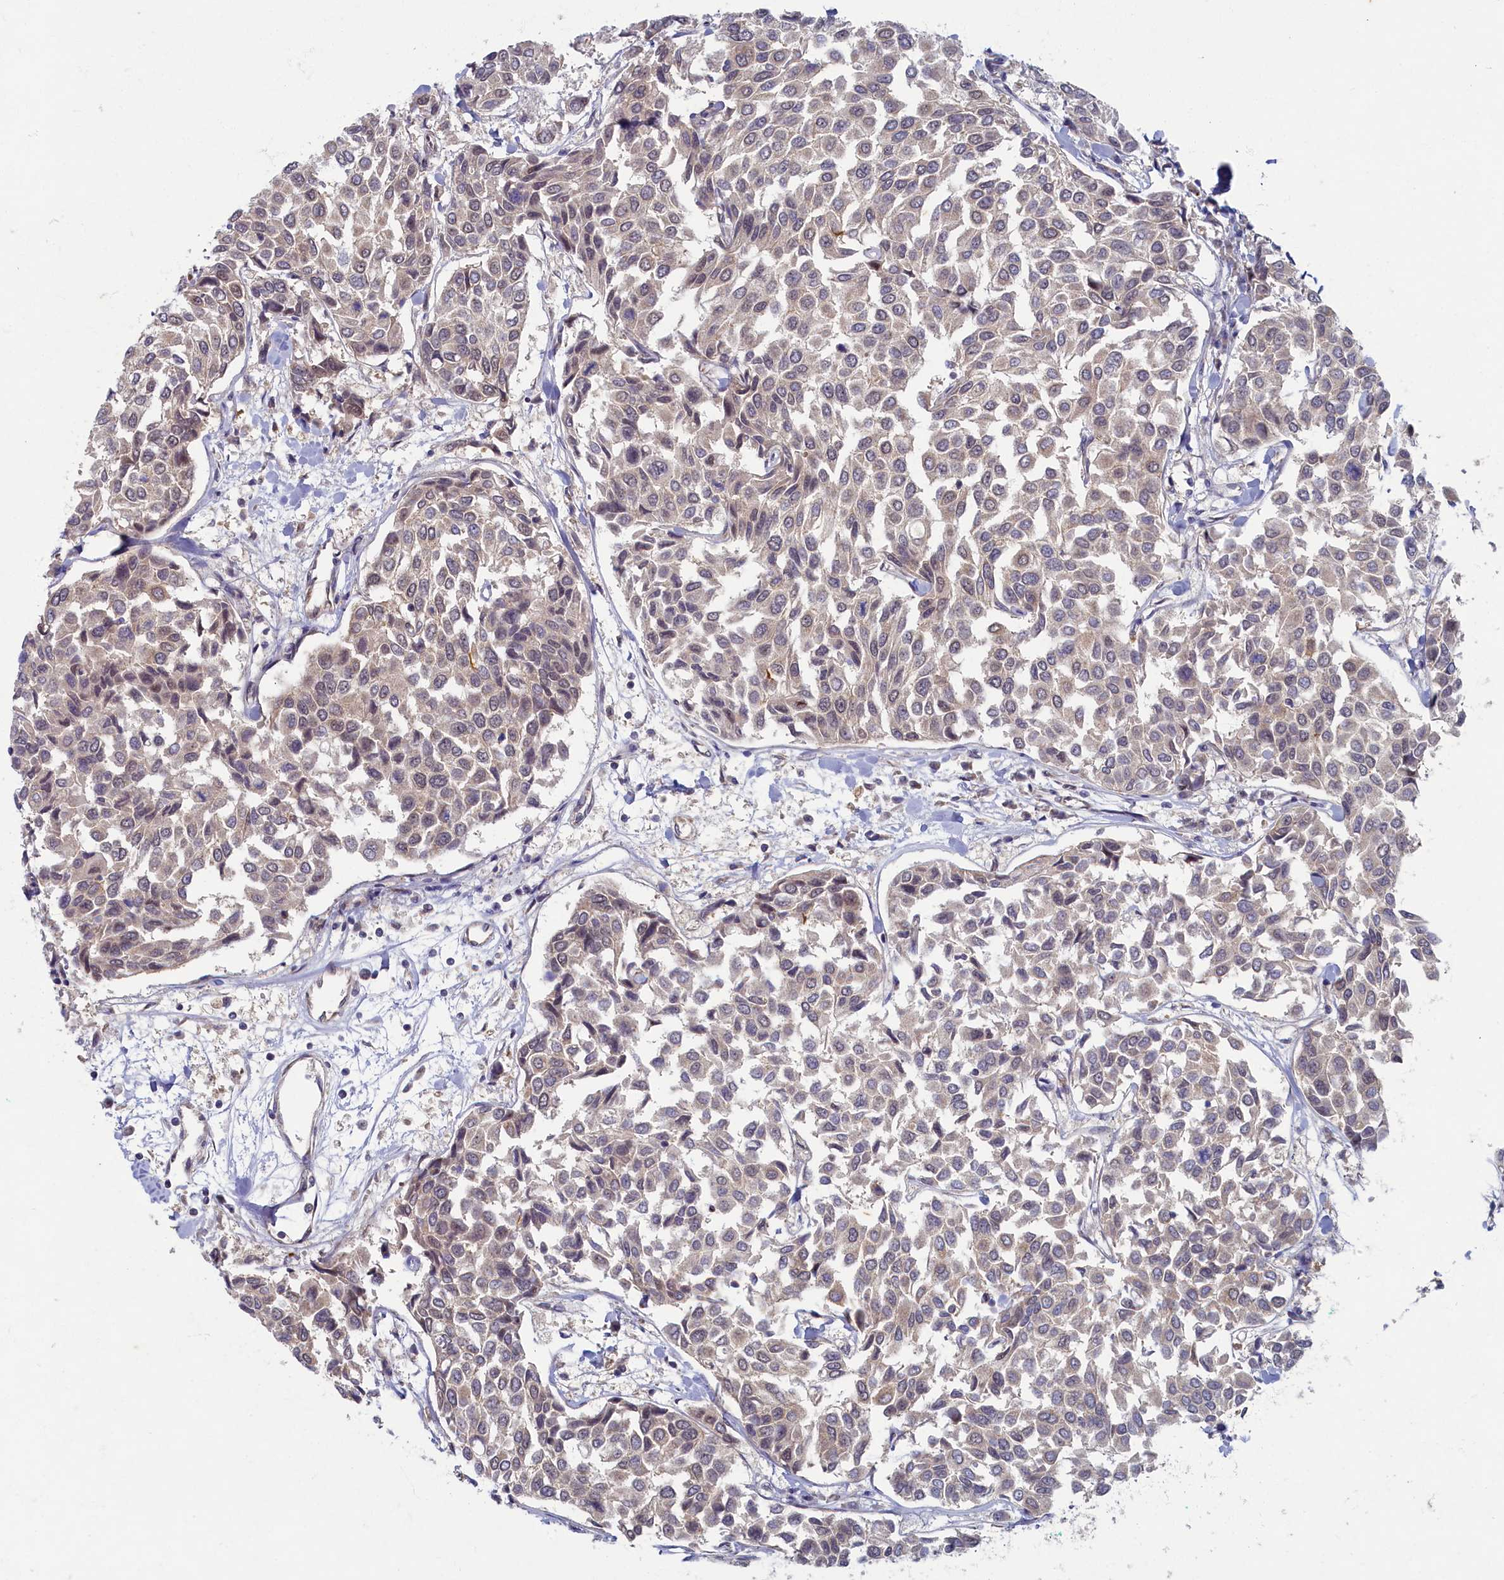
{"staining": {"intensity": "weak", "quantity": "<25%", "location": "cytoplasmic/membranous"}, "tissue": "breast cancer", "cell_type": "Tumor cells", "image_type": "cancer", "snomed": [{"axis": "morphology", "description": "Duct carcinoma"}, {"axis": "topography", "description": "Breast"}], "caption": "IHC photomicrograph of neoplastic tissue: breast cancer (intraductal carcinoma) stained with DAB (3,3'-diaminobenzidine) reveals no significant protein staining in tumor cells.", "gene": "WDR59", "patient": {"sex": "female", "age": 55}}